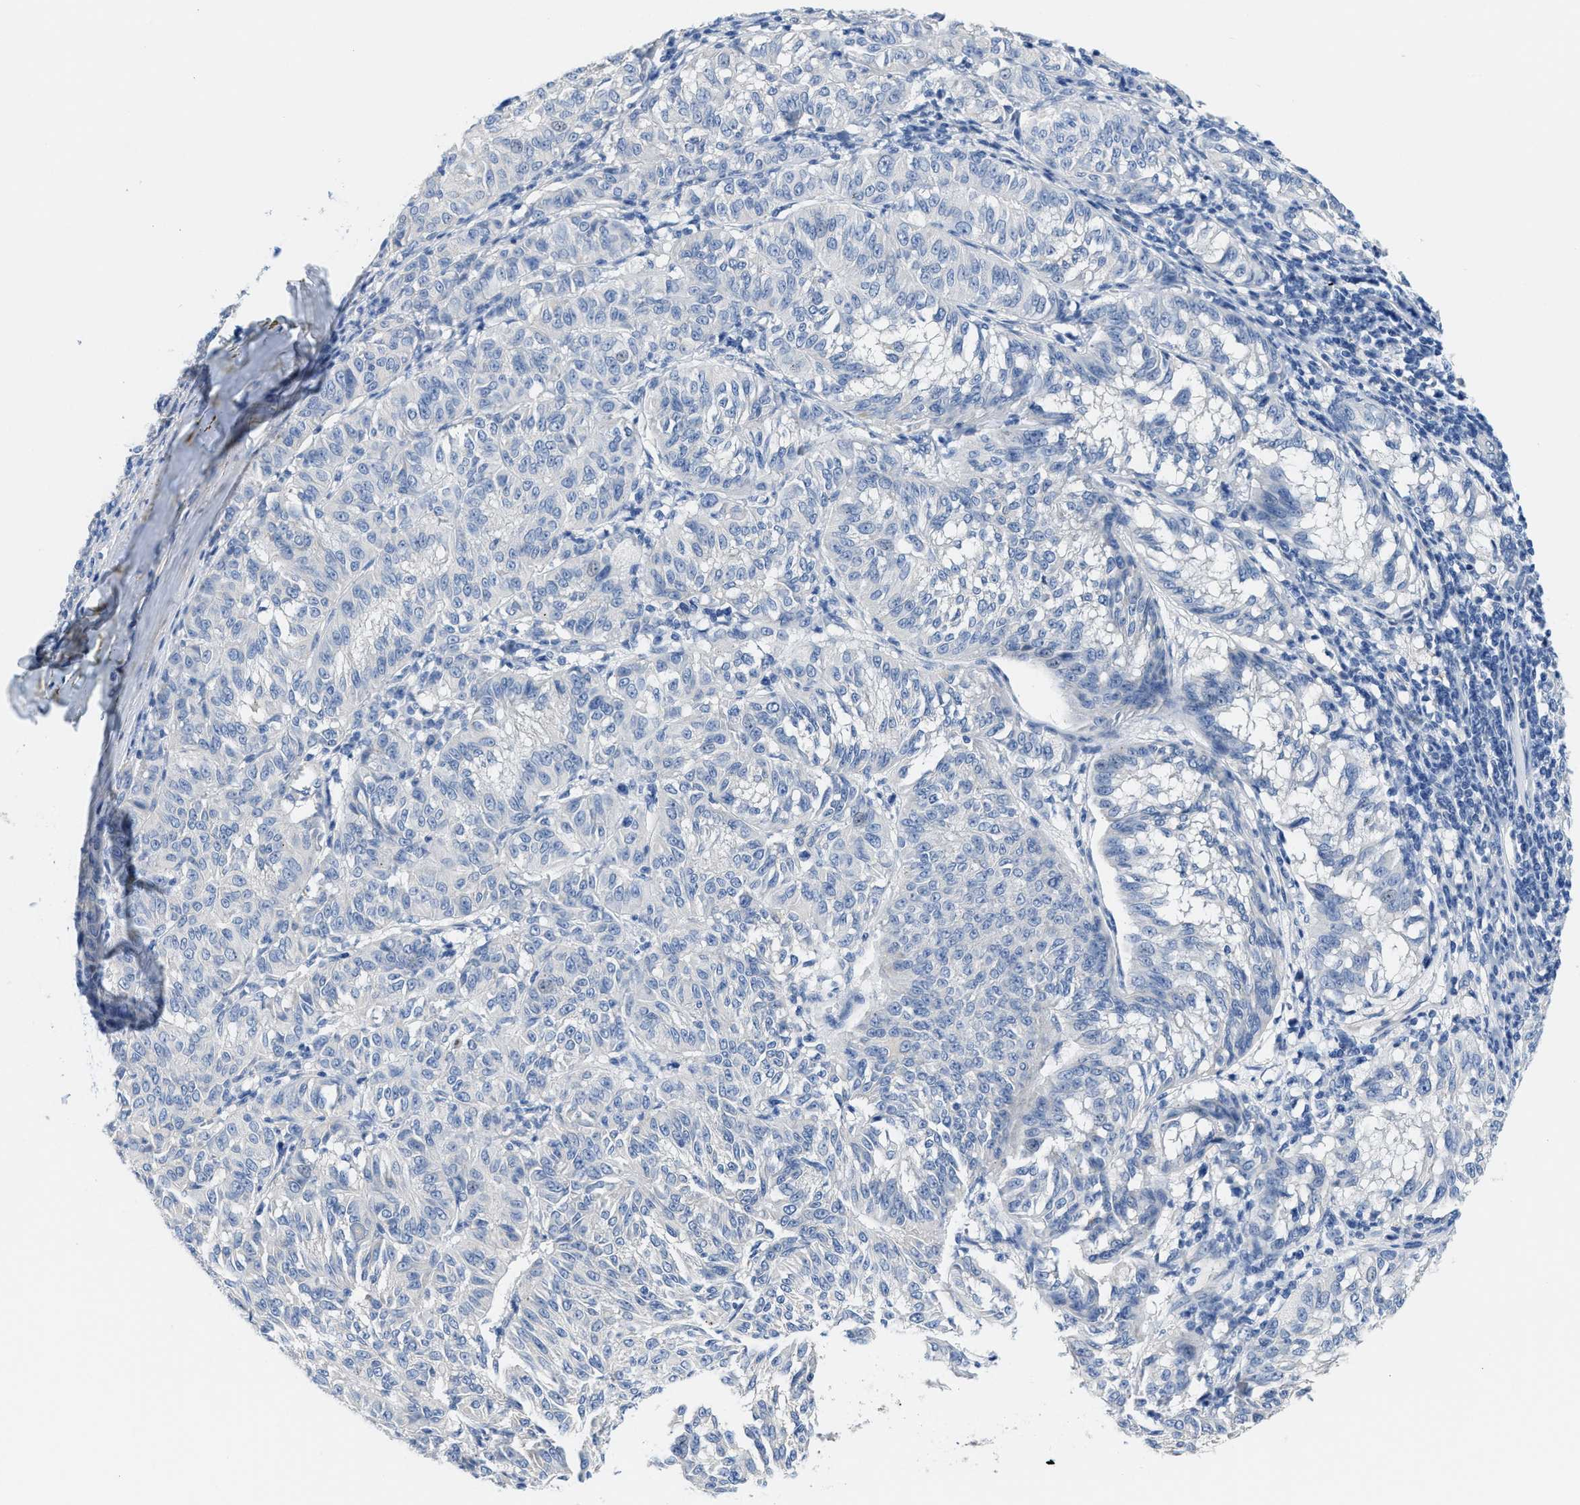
{"staining": {"intensity": "negative", "quantity": "none", "location": "none"}, "tissue": "melanoma", "cell_type": "Tumor cells", "image_type": "cancer", "snomed": [{"axis": "morphology", "description": "Malignant melanoma, NOS"}, {"axis": "topography", "description": "Skin"}], "caption": "An immunohistochemistry (IHC) image of melanoma is shown. There is no staining in tumor cells of melanoma.", "gene": "DSCAM", "patient": {"sex": "female", "age": 72}}